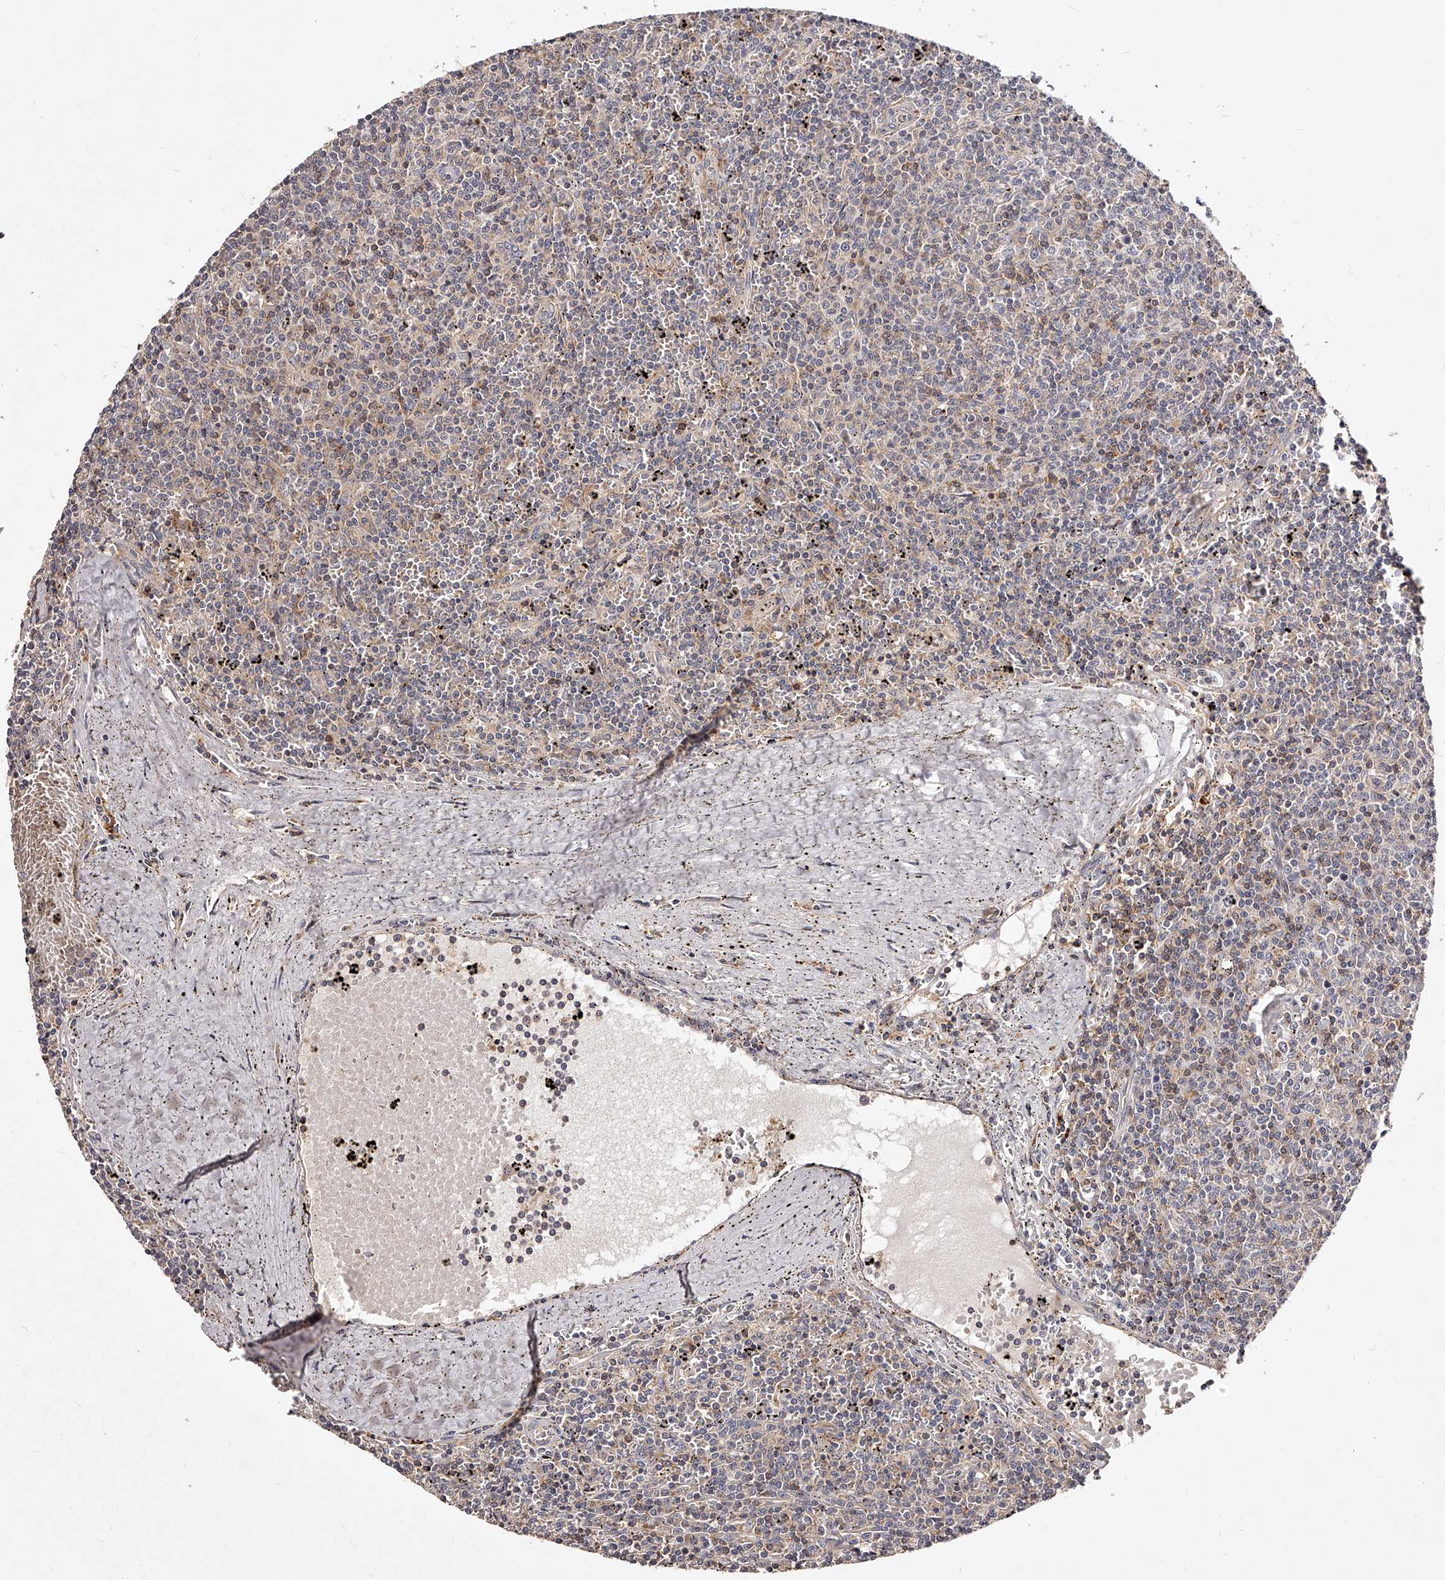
{"staining": {"intensity": "weak", "quantity": "<25%", "location": "cytoplasmic/membranous"}, "tissue": "lymphoma", "cell_type": "Tumor cells", "image_type": "cancer", "snomed": [{"axis": "morphology", "description": "Malignant lymphoma, non-Hodgkin's type, Low grade"}, {"axis": "topography", "description": "Spleen"}], "caption": "An immunohistochemistry histopathology image of low-grade malignant lymphoma, non-Hodgkin's type is shown. There is no staining in tumor cells of low-grade malignant lymphoma, non-Hodgkin's type. Brightfield microscopy of IHC stained with DAB (brown) and hematoxylin (blue), captured at high magnification.", "gene": "PHACTR1", "patient": {"sex": "female", "age": 50}}